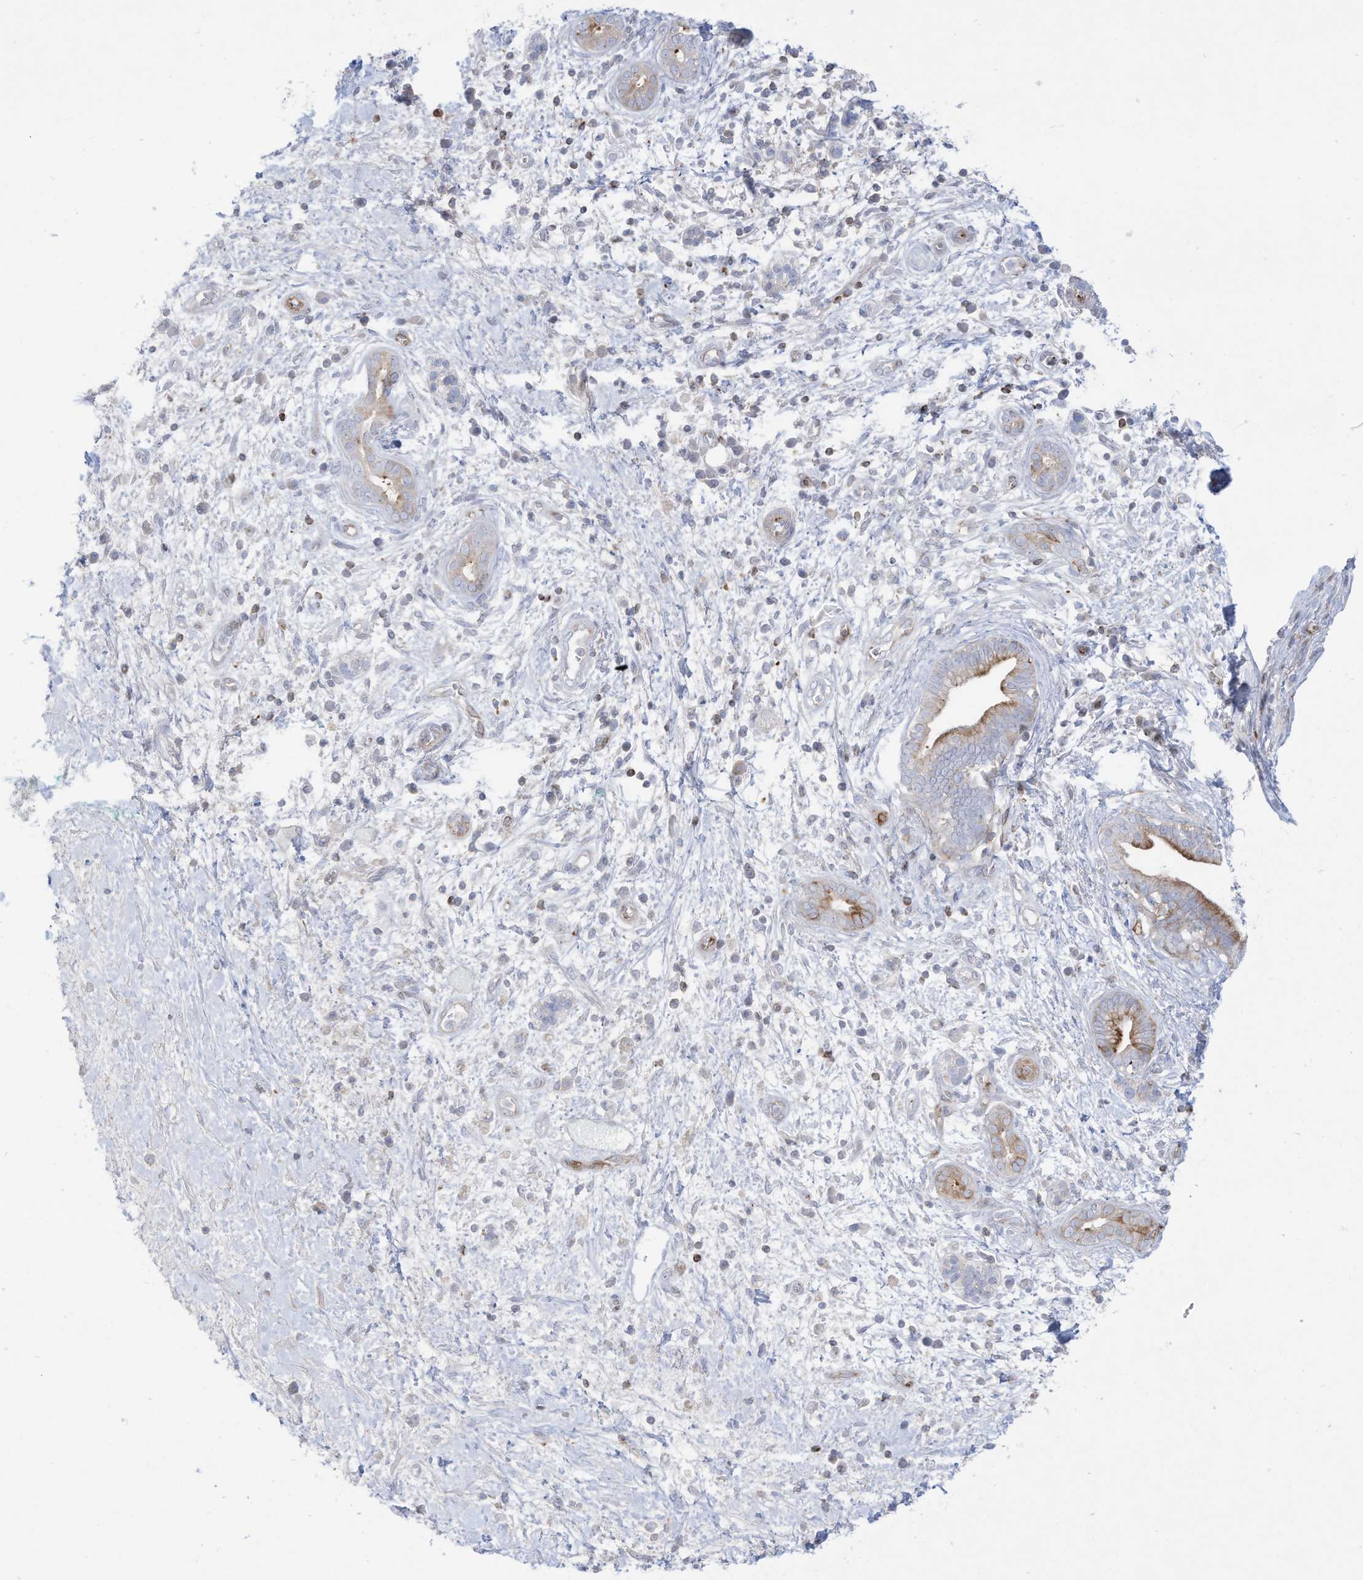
{"staining": {"intensity": "moderate", "quantity": "25%-75%", "location": "cytoplasmic/membranous"}, "tissue": "pancreatic cancer", "cell_type": "Tumor cells", "image_type": "cancer", "snomed": [{"axis": "morphology", "description": "Adenocarcinoma, NOS"}, {"axis": "topography", "description": "Pancreas"}], "caption": "Tumor cells show moderate cytoplasmic/membranous positivity in about 25%-75% of cells in adenocarcinoma (pancreatic). Using DAB (brown) and hematoxylin (blue) stains, captured at high magnification using brightfield microscopy.", "gene": "THNSL2", "patient": {"sex": "male", "age": 78}}